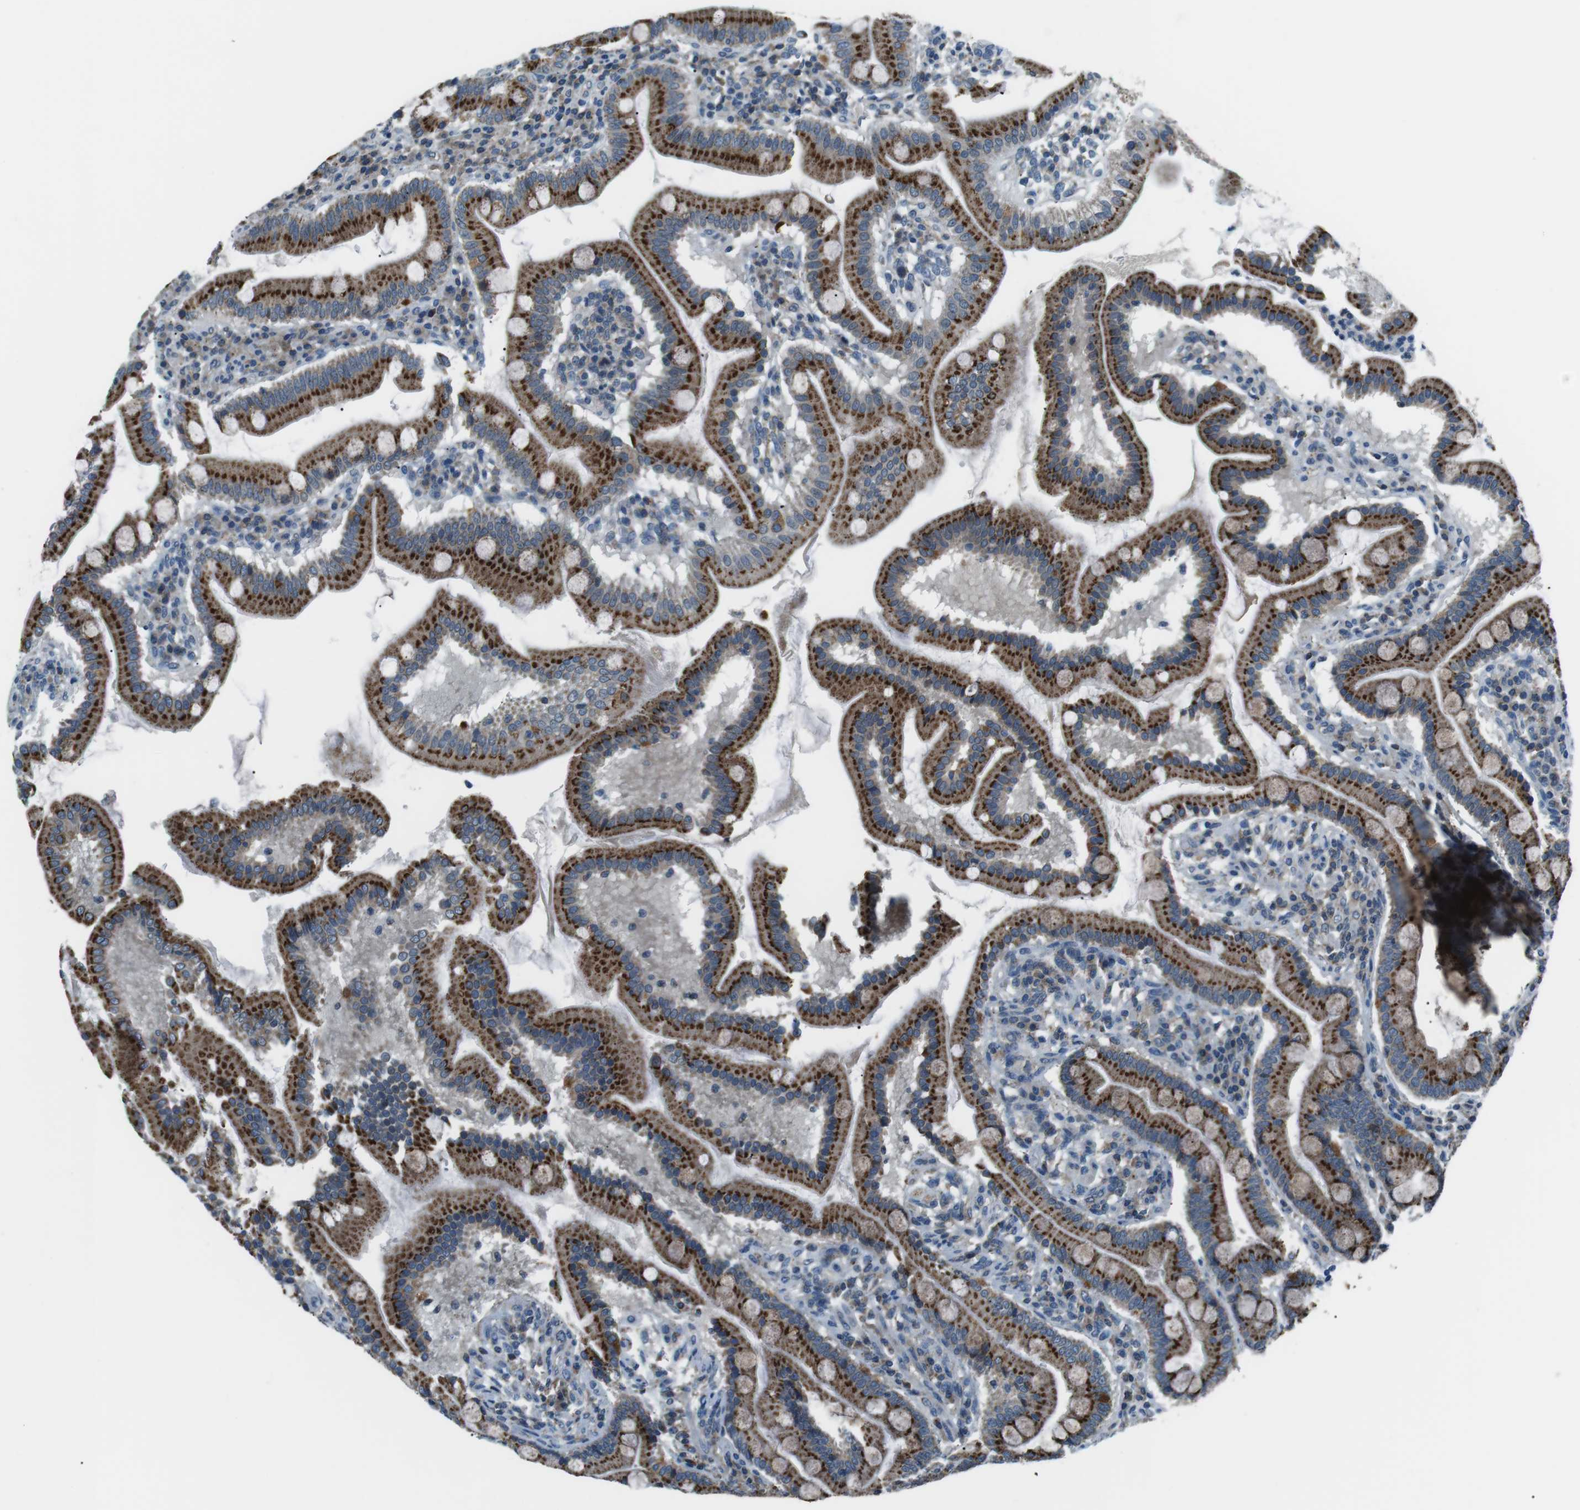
{"staining": {"intensity": "strong", "quantity": ">75%", "location": "cytoplasmic/membranous"}, "tissue": "duodenum", "cell_type": "Glandular cells", "image_type": "normal", "snomed": [{"axis": "morphology", "description": "Normal tissue, NOS"}, {"axis": "topography", "description": "Duodenum"}], "caption": "Glandular cells reveal strong cytoplasmic/membranous positivity in approximately >75% of cells in normal duodenum.", "gene": "FAM3B", "patient": {"sex": "male", "age": 50}}